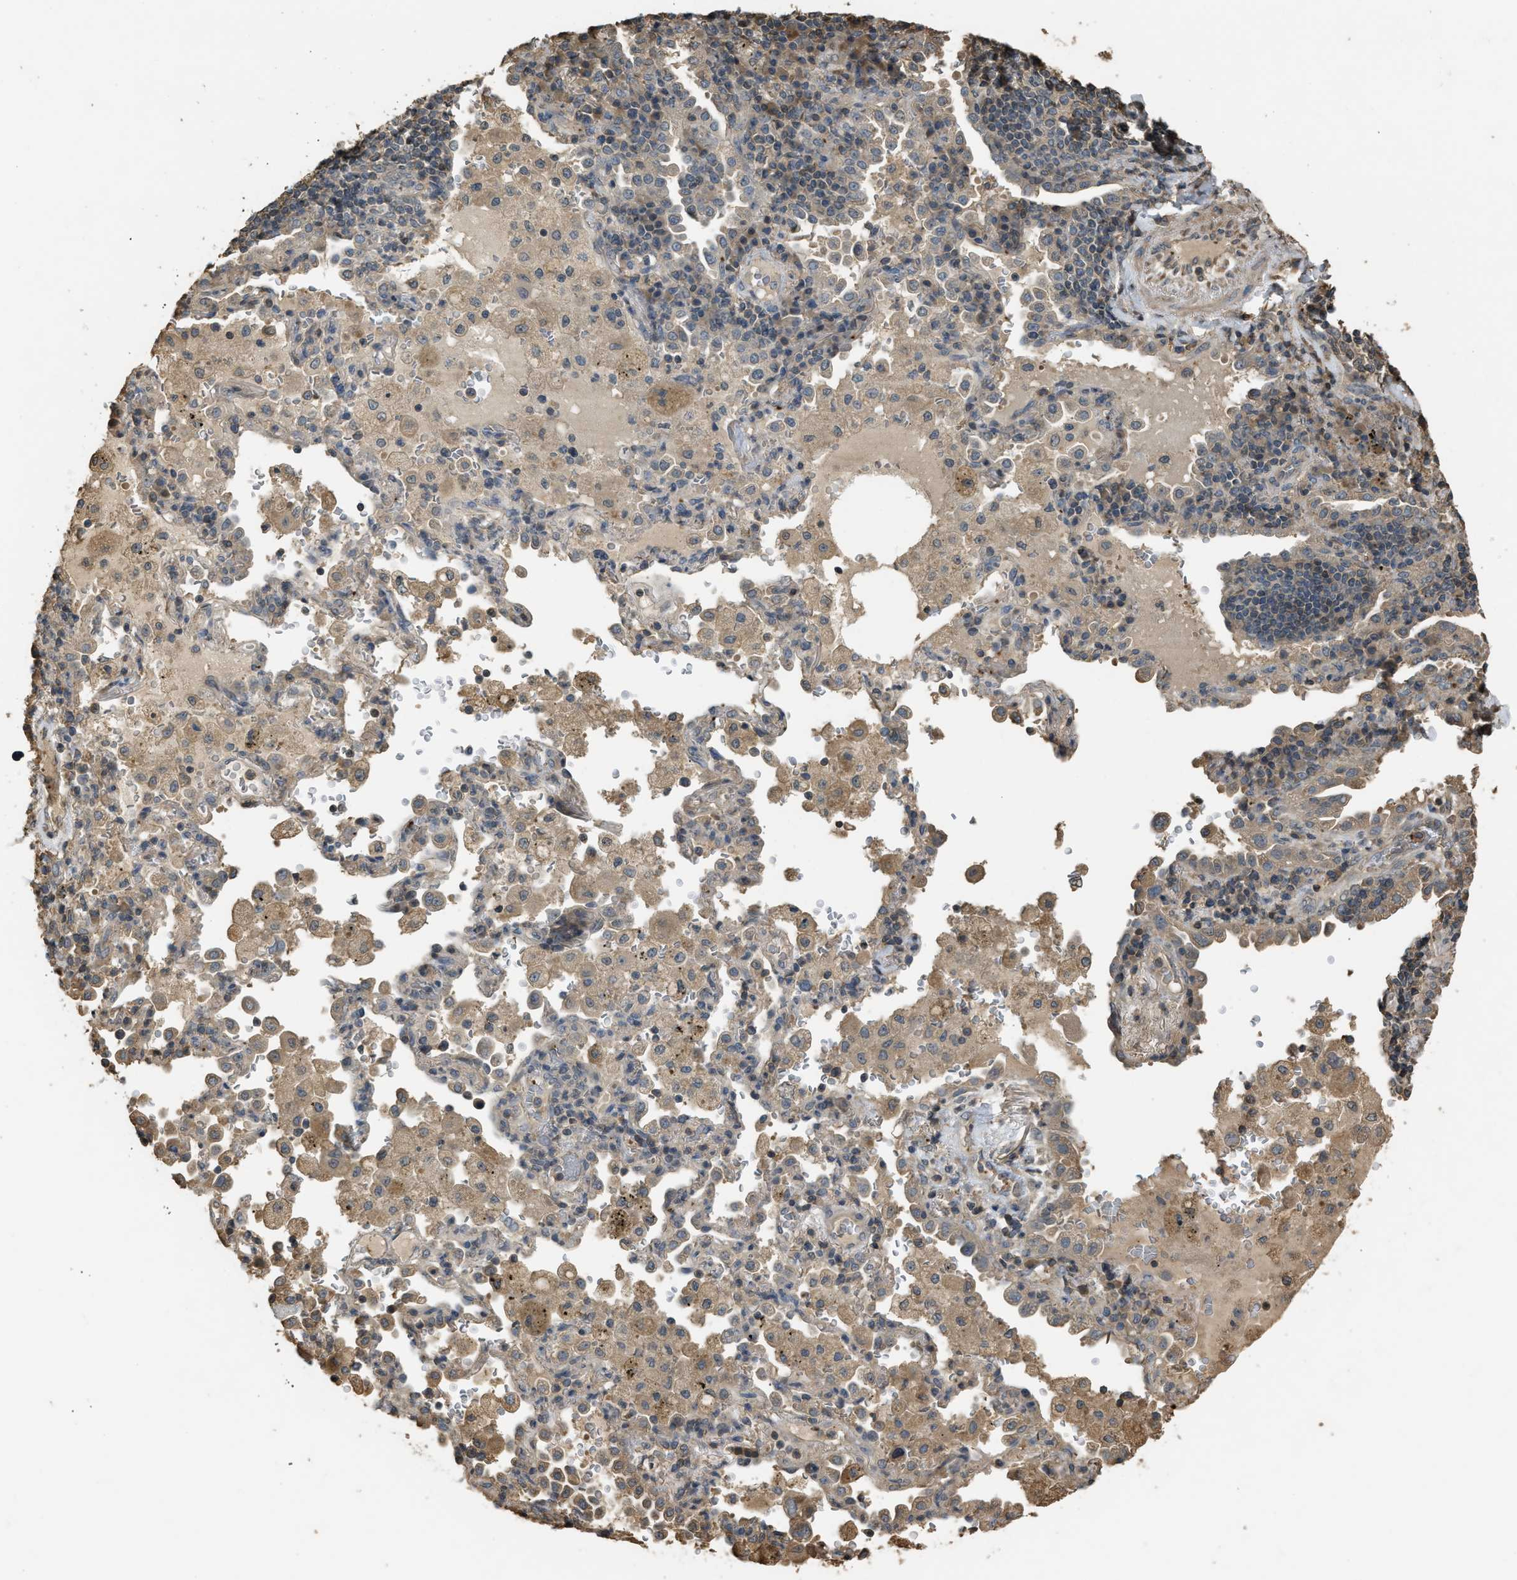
{"staining": {"intensity": "weak", "quantity": "<25%", "location": "cytoplasmic/membranous"}, "tissue": "lung cancer", "cell_type": "Tumor cells", "image_type": "cancer", "snomed": [{"axis": "morphology", "description": "Adenocarcinoma, NOS"}, {"axis": "topography", "description": "Lung"}], "caption": "High magnification brightfield microscopy of adenocarcinoma (lung) stained with DAB (brown) and counterstained with hematoxylin (blue): tumor cells show no significant expression.", "gene": "ARHGDIA", "patient": {"sex": "male", "age": 64}}